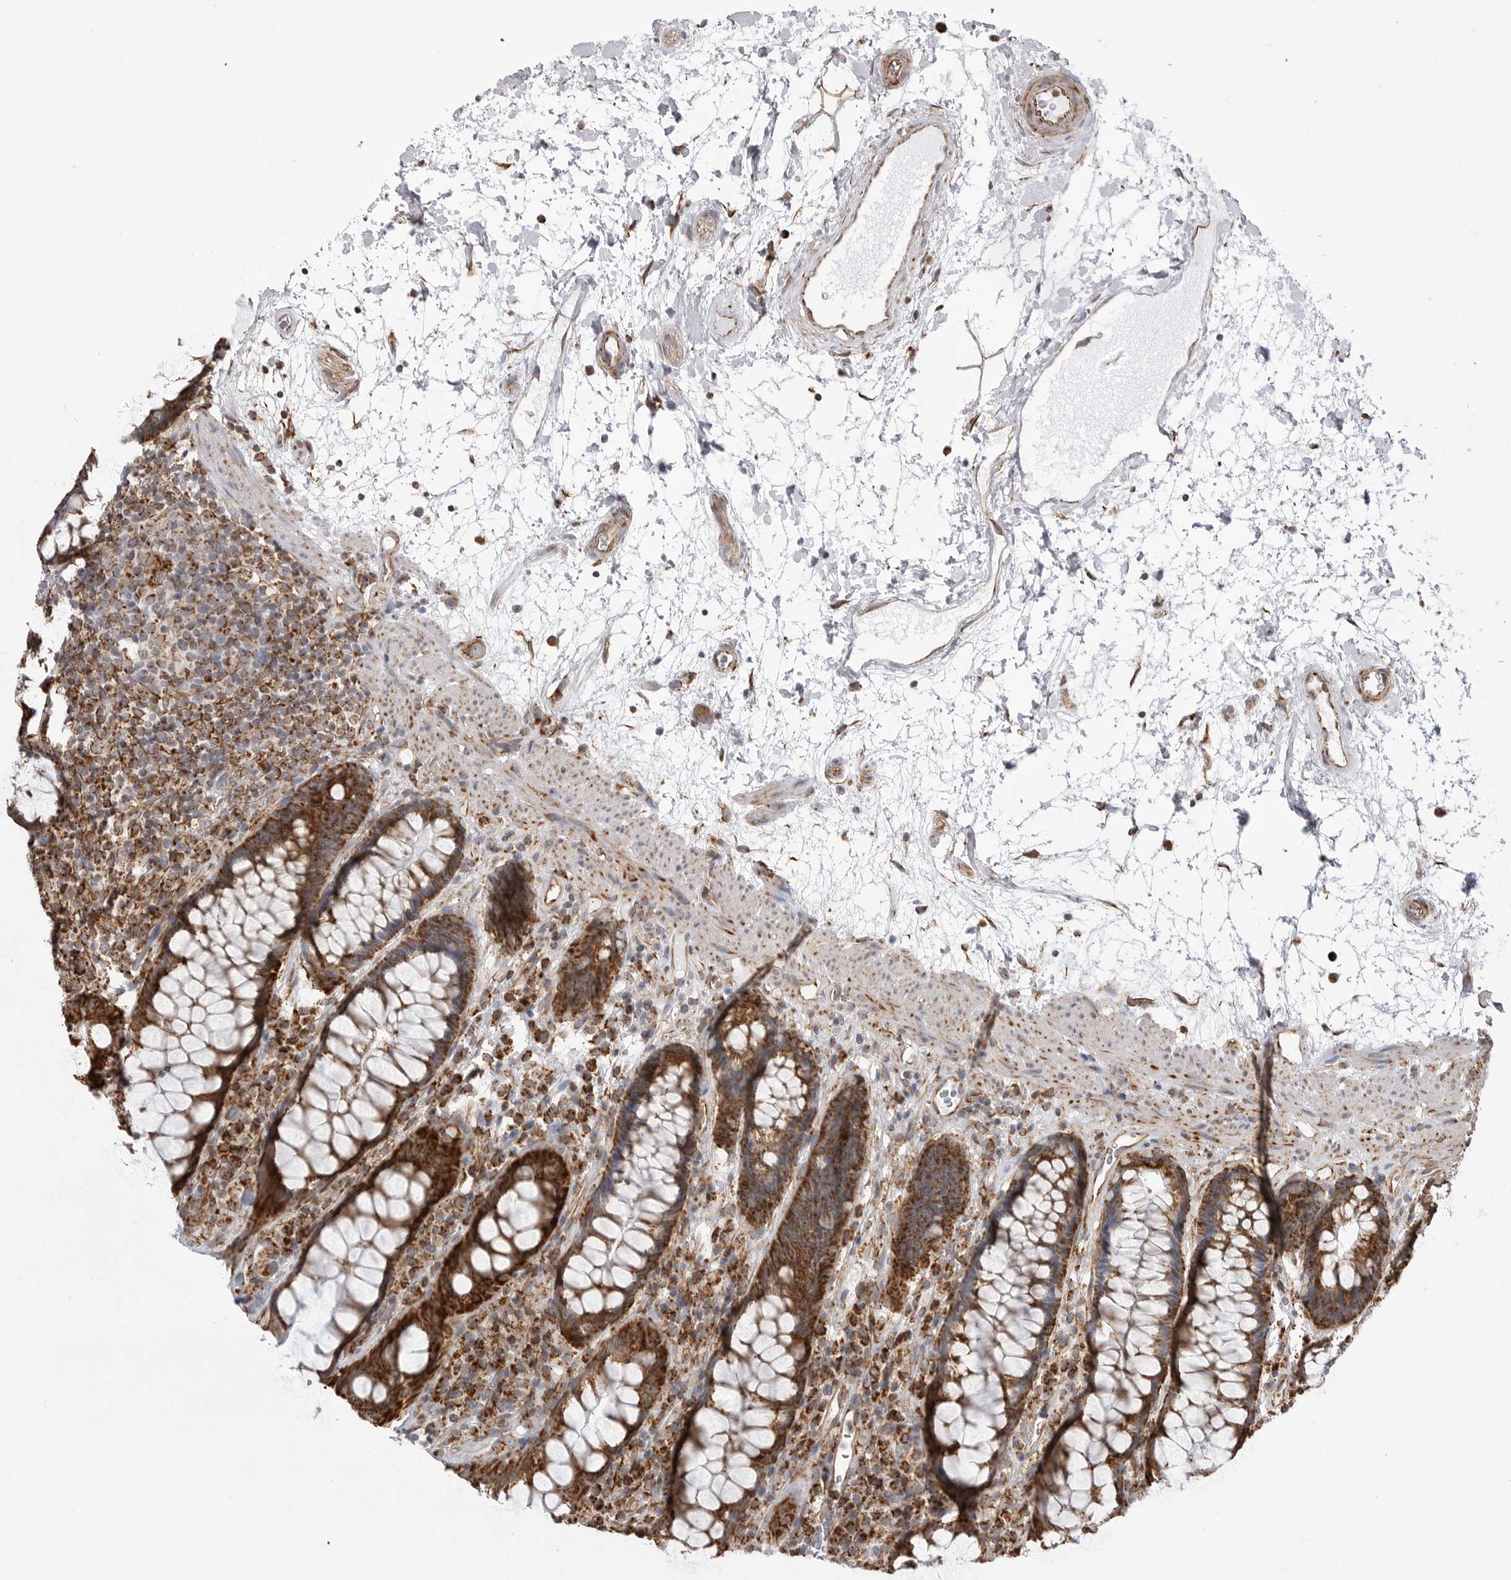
{"staining": {"intensity": "strong", "quantity": ">75%", "location": "cytoplasmic/membranous"}, "tissue": "rectum", "cell_type": "Glandular cells", "image_type": "normal", "snomed": [{"axis": "morphology", "description": "Normal tissue, NOS"}, {"axis": "topography", "description": "Rectum"}], "caption": "Immunohistochemistry (IHC) histopathology image of normal rectum: human rectum stained using IHC demonstrates high levels of strong protein expression localized specifically in the cytoplasmic/membranous of glandular cells, appearing as a cytoplasmic/membranous brown color.", "gene": "FH", "patient": {"sex": "male", "age": 64}}